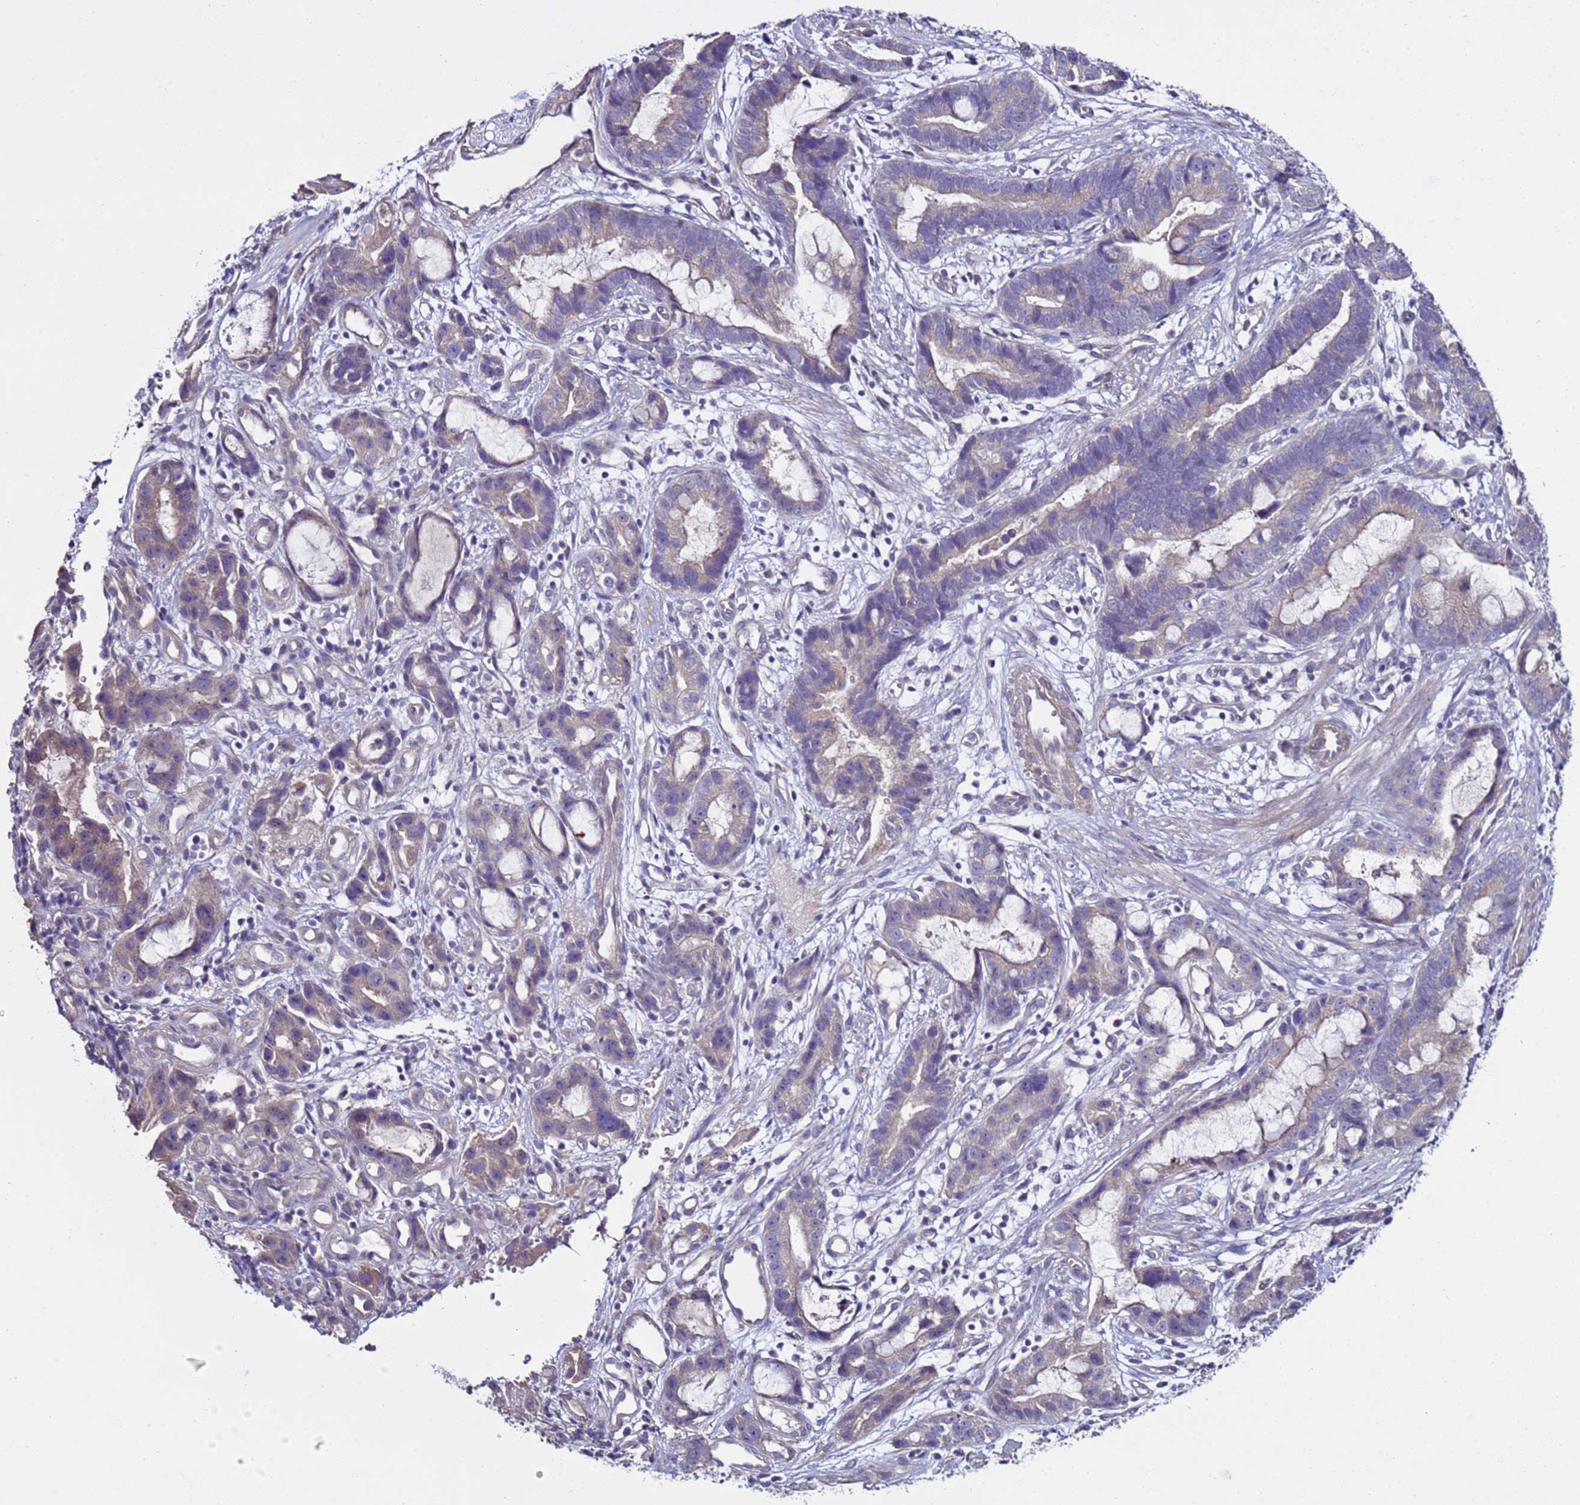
{"staining": {"intensity": "weak", "quantity": "<25%", "location": "cytoplasmic/membranous"}, "tissue": "stomach cancer", "cell_type": "Tumor cells", "image_type": "cancer", "snomed": [{"axis": "morphology", "description": "Adenocarcinoma, NOS"}, {"axis": "topography", "description": "Stomach"}], "caption": "An immunohistochemistry (IHC) photomicrograph of stomach cancer (adenocarcinoma) is shown. There is no staining in tumor cells of stomach cancer (adenocarcinoma).", "gene": "RABL2B", "patient": {"sex": "male", "age": 55}}